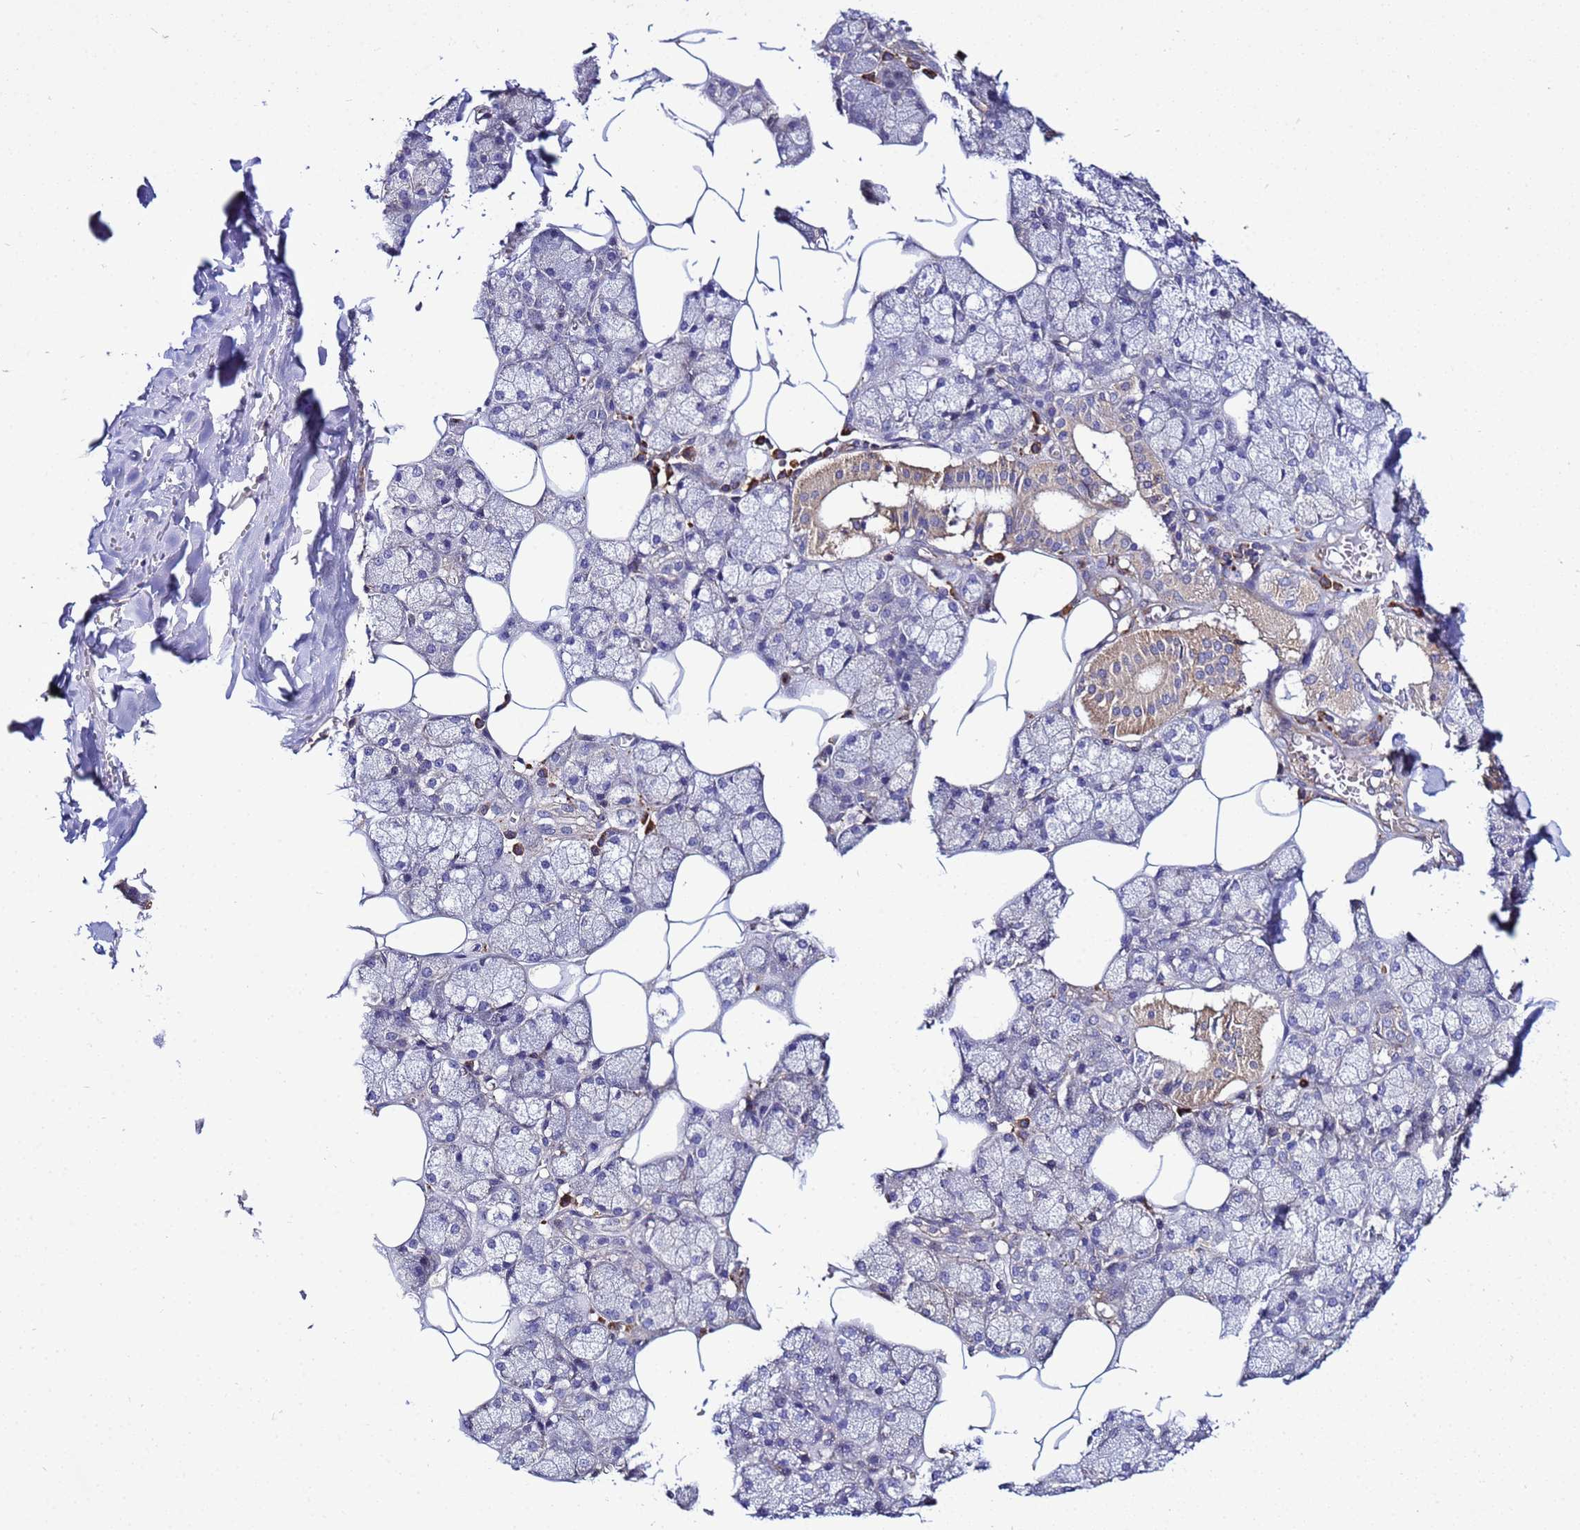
{"staining": {"intensity": "moderate", "quantity": "<25%", "location": "cytoplasmic/membranous"}, "tissue": "salivary gland", "cell_type": "Glandular cells", "image_type": "normal", "snomed": [{"axis": "morphology", "description": "Normal tissue, NOS"}, {"axis": "topography", "description": "Salivary gland"}], "caption": "A micrograph of human salivary gland stained for a protein displays moderate cytoplasmic/membranous brown staining in glandular cells.", "gene": "STK38L", "patient": {"sex": "male", "age": 62}}